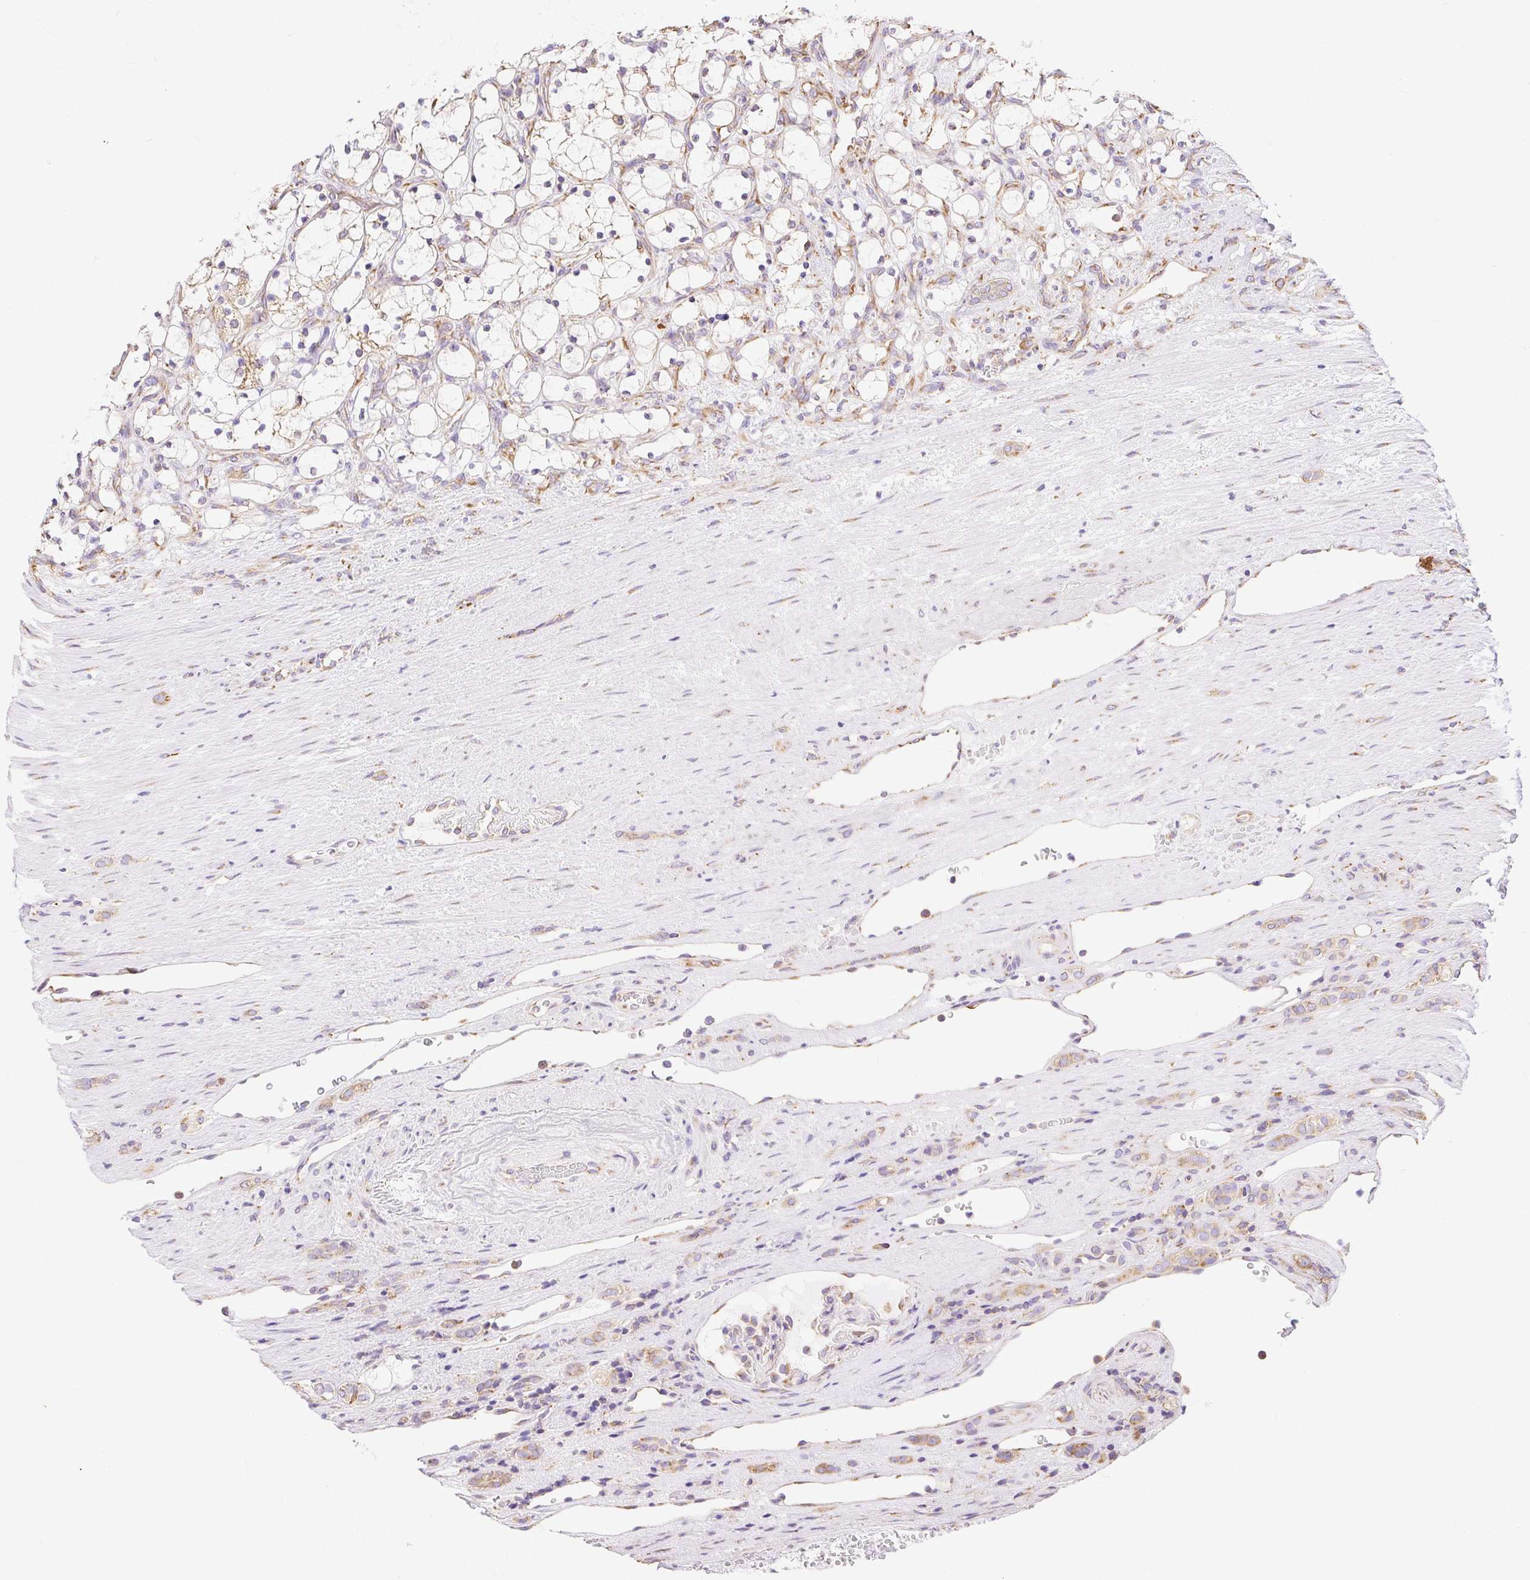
{"staining": {"intensity": "weak", "quantity": "25%-75%", "location": "cytoplasmic/membranous"}, "tissue": "renal cancer", "cell_type": "Tumor cells", "image_type": "cancer", "snomed": [{"axis": "morphology", "description": "Adenocarcinoma, NOS"}, {"axis": "topography", "description": "Kidney"}], "caption": "Immunohistochemical staining of renal cancer reveals low levels of weak cytoplasmic/membranous protein expression in about 25%-75% of tumor cells.", "gene": "RPS17", "patient": {"sex": "female", "age": 69}}